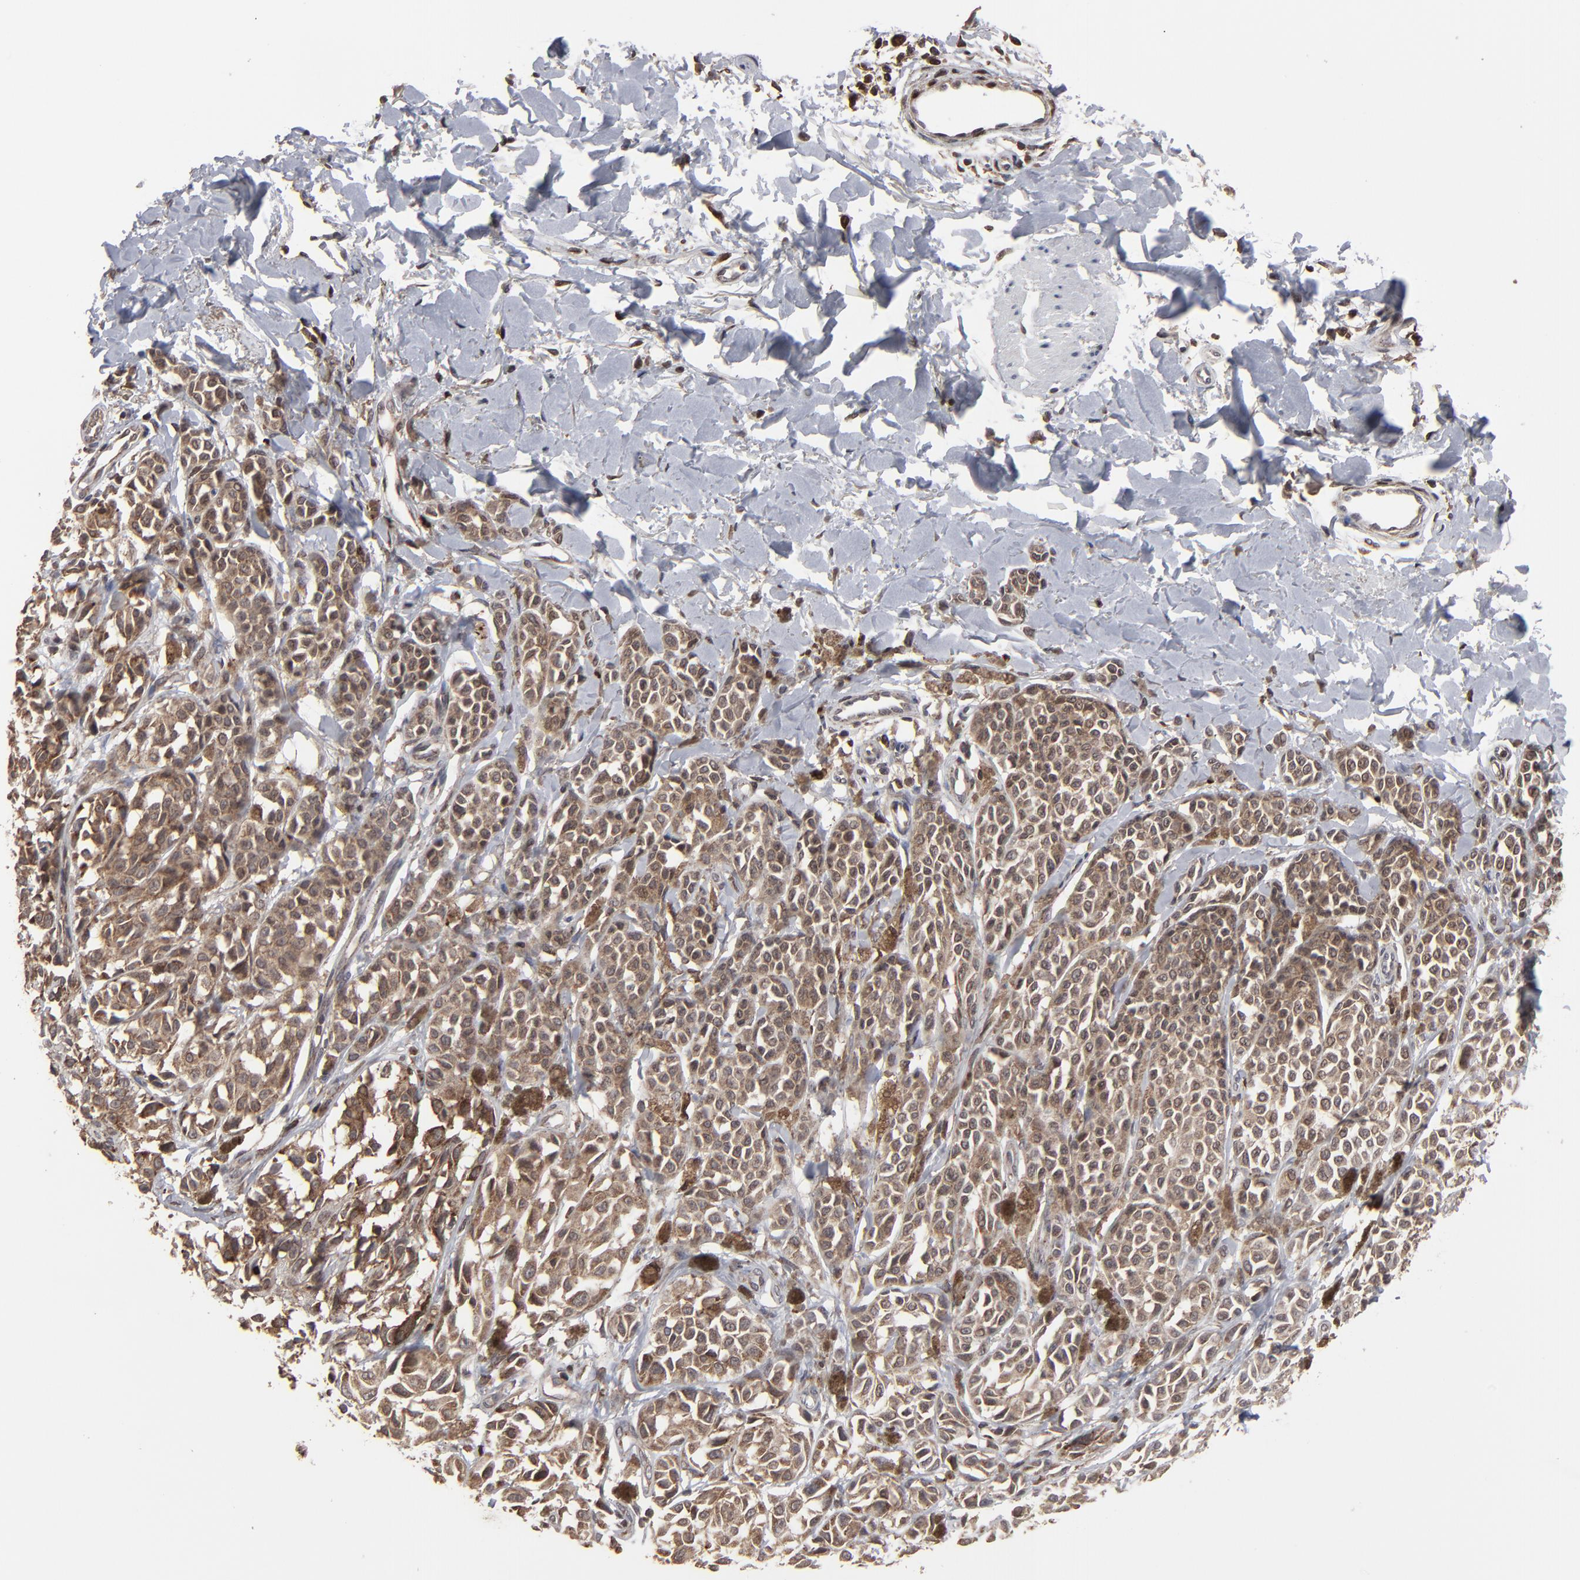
{"staining": {"intensity": "moderate", "quantity": ">75%", "location": "cytoplasmic/membranous"}, "tissue": "melanoma", "cell_type": "Tumor cells", "image_type": "cancer", "snomed": [{"axis": "morphology", "description": "Malignant melanoma, NOS"}, {"axis": "topography", "description": "Skin"}], "caption": "Immunohistochemical staining of human malignant melanoma shows medium levels of moderate cytoplasmic/membranous expression in about >75% of tumor cells.", "gene": "KIAA2026", "patient": {"sex": "female", "age": 38}}